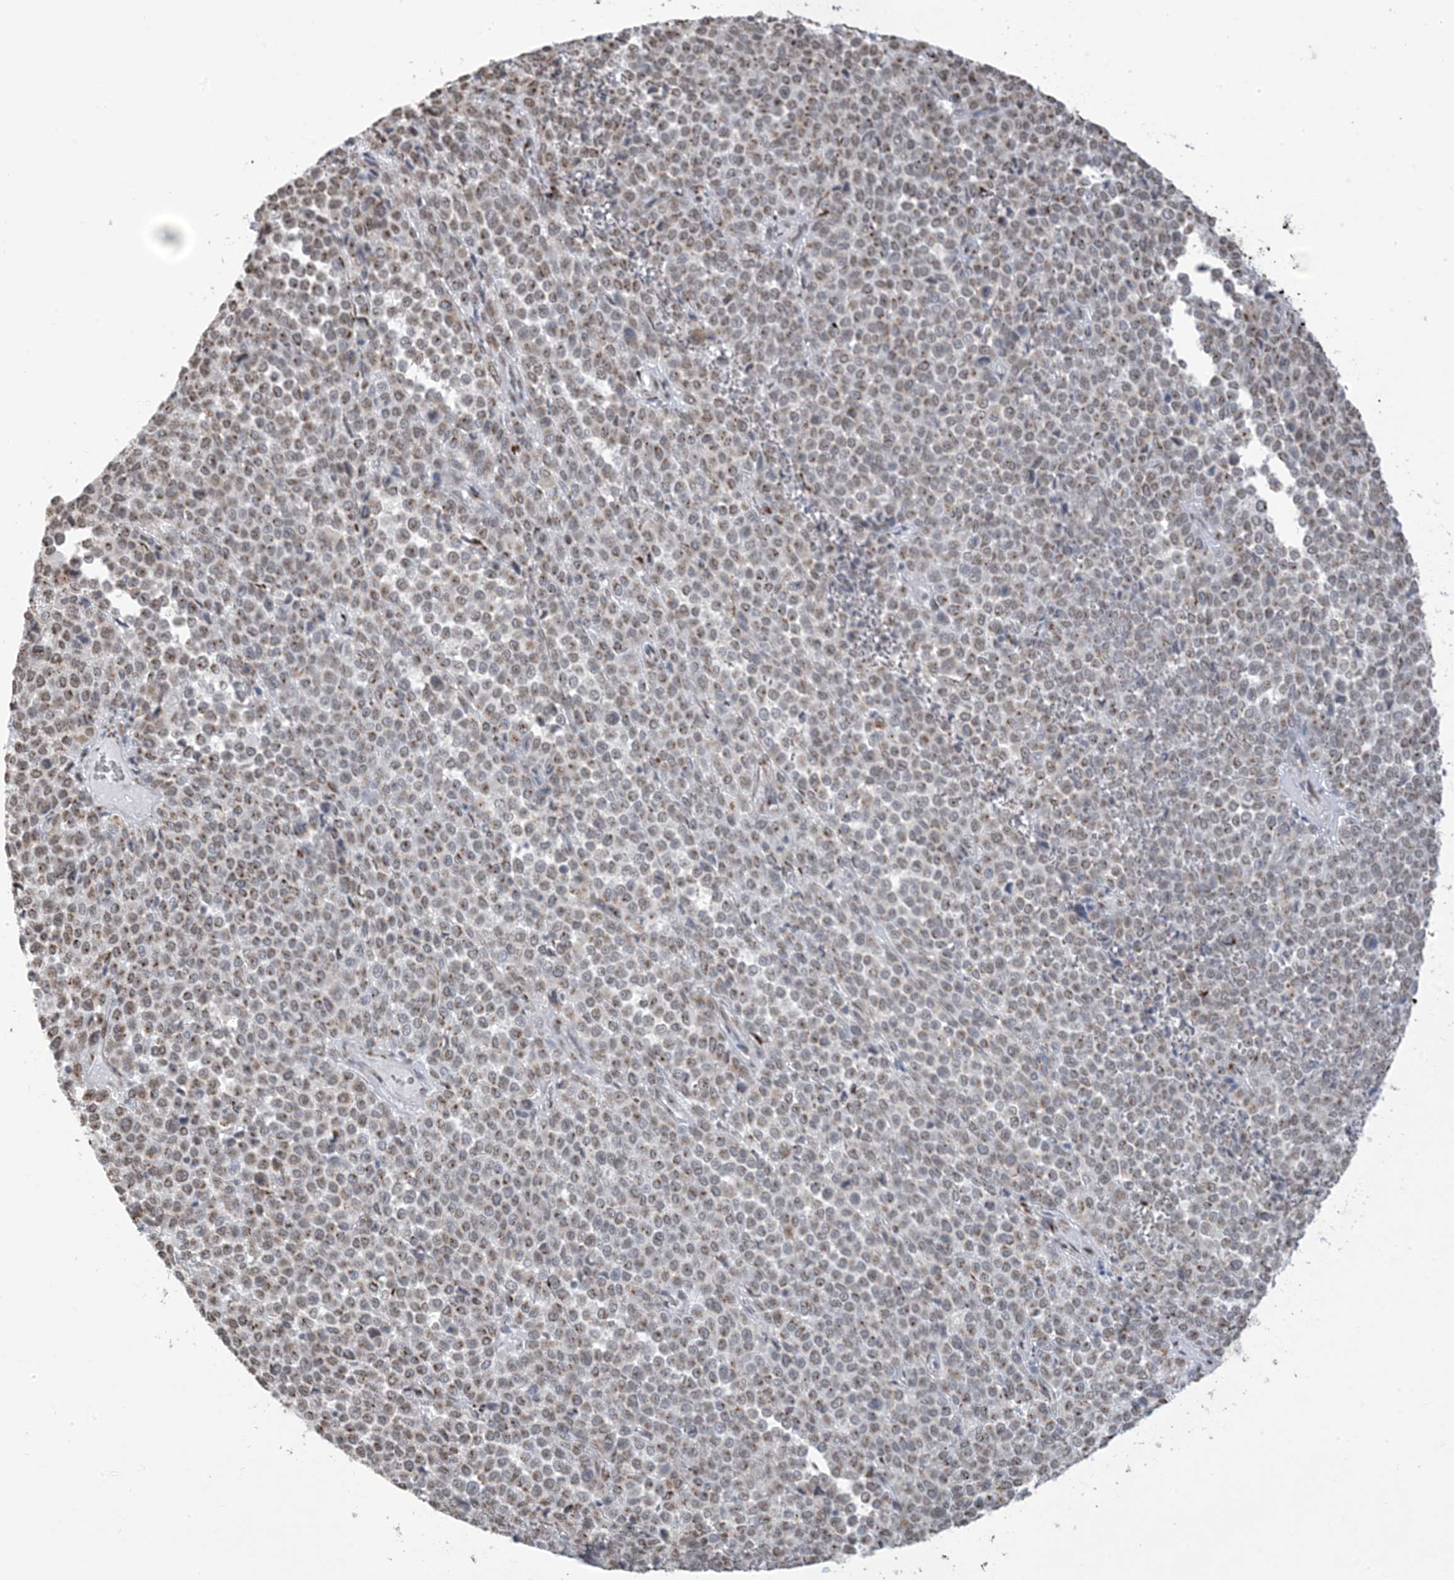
{"staining": {"intensity": "weak", "quantity": ">75%", "location": "cytoplasmic/membranous"}, "tissue": "melanoma", "cell_type": "Tumor cells", "image_type": "cancer", "snomed": [{"axis": "morphology", "description": "Malignant melanoma, Metastatic site"}, {"axis": "topography", "description": "Pancreas"}], "caption": "Malignant melanoma (metastatic site) stained with immunohistochemistry reveals weak cytoplasmic/membranous positivity in approximately >75% of tumor cells.", "gene": "GPR107", "patient": {"sex": "female", "age": 30}}